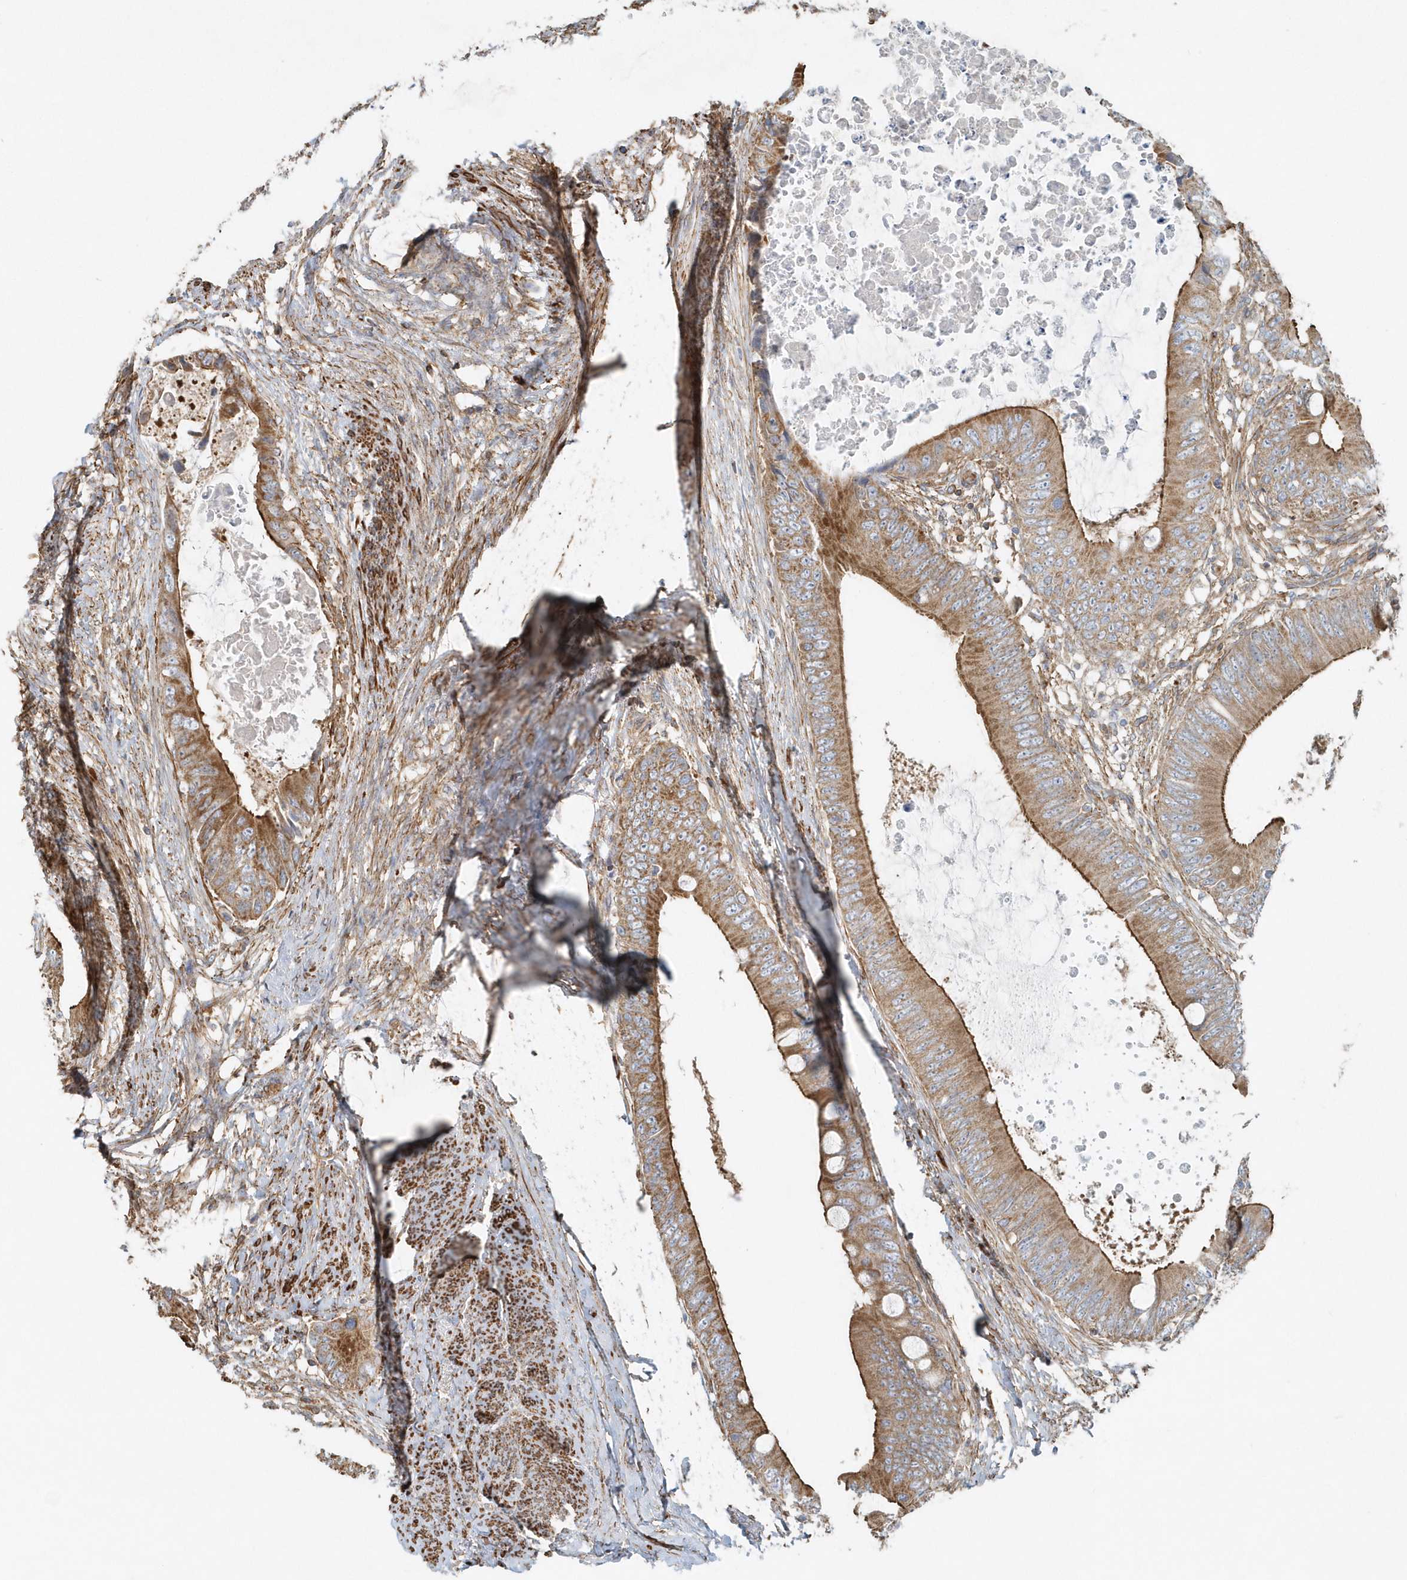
{"staining": {"intensity": "moderate", "quantity": ">75%", "location": "cytoplasmic/membranous"}, "tissue": "colorectal cancer", "cell_type": "Tumor cells", "image_type": "cancer", "snomed": [{"axis": "morphology", "description": "Normal tissue, NOS"}, {"axis": "morphology", "description": "Adenocarcinoma, NOS"}, {"axis": "topography", "description": "Rectum"}, {"axis": "topography", "description": "Peripheral nerve tissue"}], "caption": "This is an image of IHC staining of colorectal adenocarcinoma, which shows moderate positivity in the cytoplasmic/membranous of tumor cells.", "gene": "MMUT", "patient": {"sex": "female", "age": 77}}